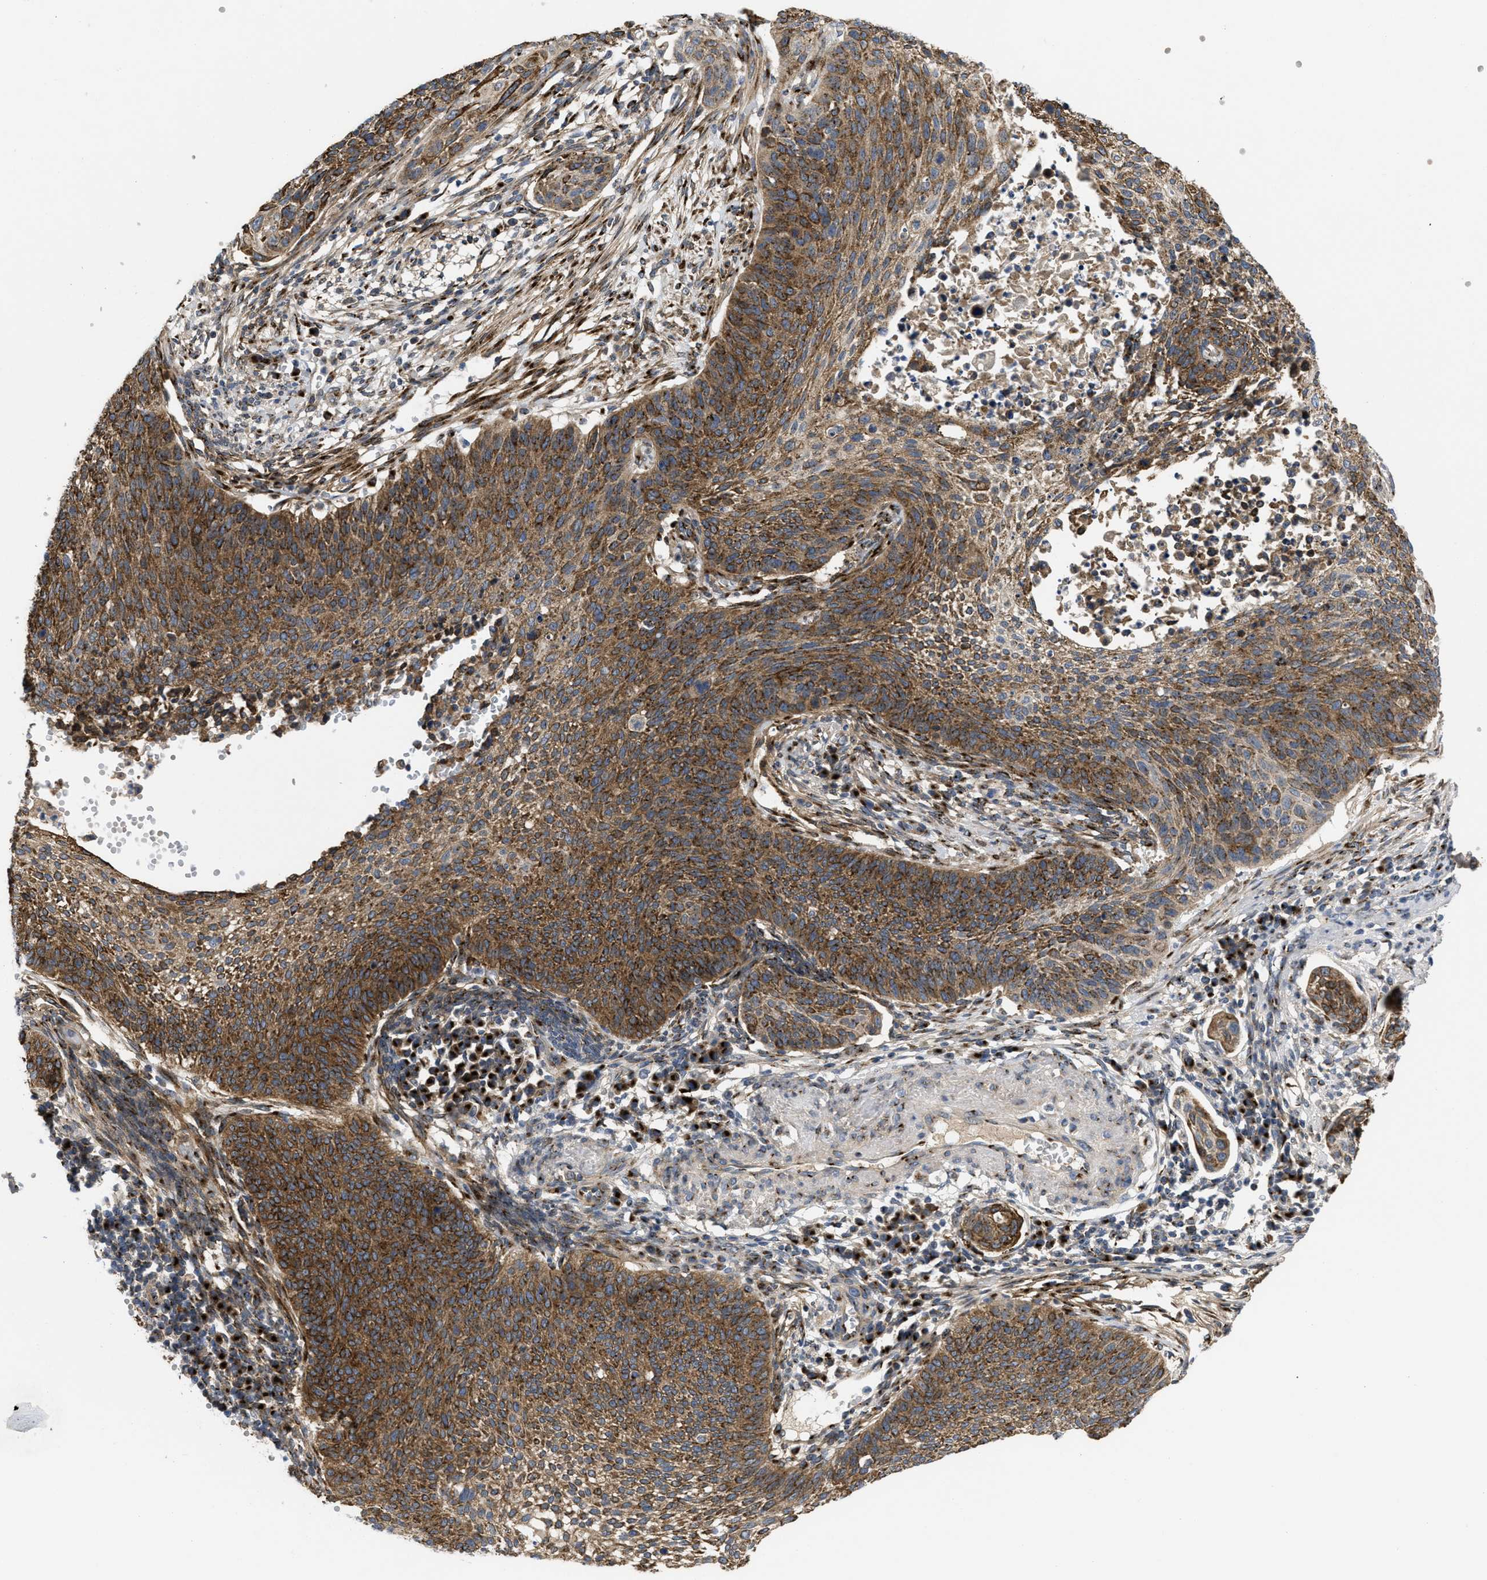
{"staining": {"intensity": "moderate", "quantity": ">75%", "location": "cytoplasmic/membranous"}, "tissue": "cervical cancer", "cell_type": "Tumor cells", "image_type": "cancer", "snomed": [{"axis": "morphology", "description": "Squamous cell carcinoma, NOS"}, {"axis": "topography", "description": "Cervix"}], "caption": "An image showing moderate cytoplasmic/membranous expression in approximately >75% of tumor cells in cervical cancer, as visualized by brown immunohistochemical staining.", "gene": "ZNF70", "patient": {"sex": "female", "age": 70}}